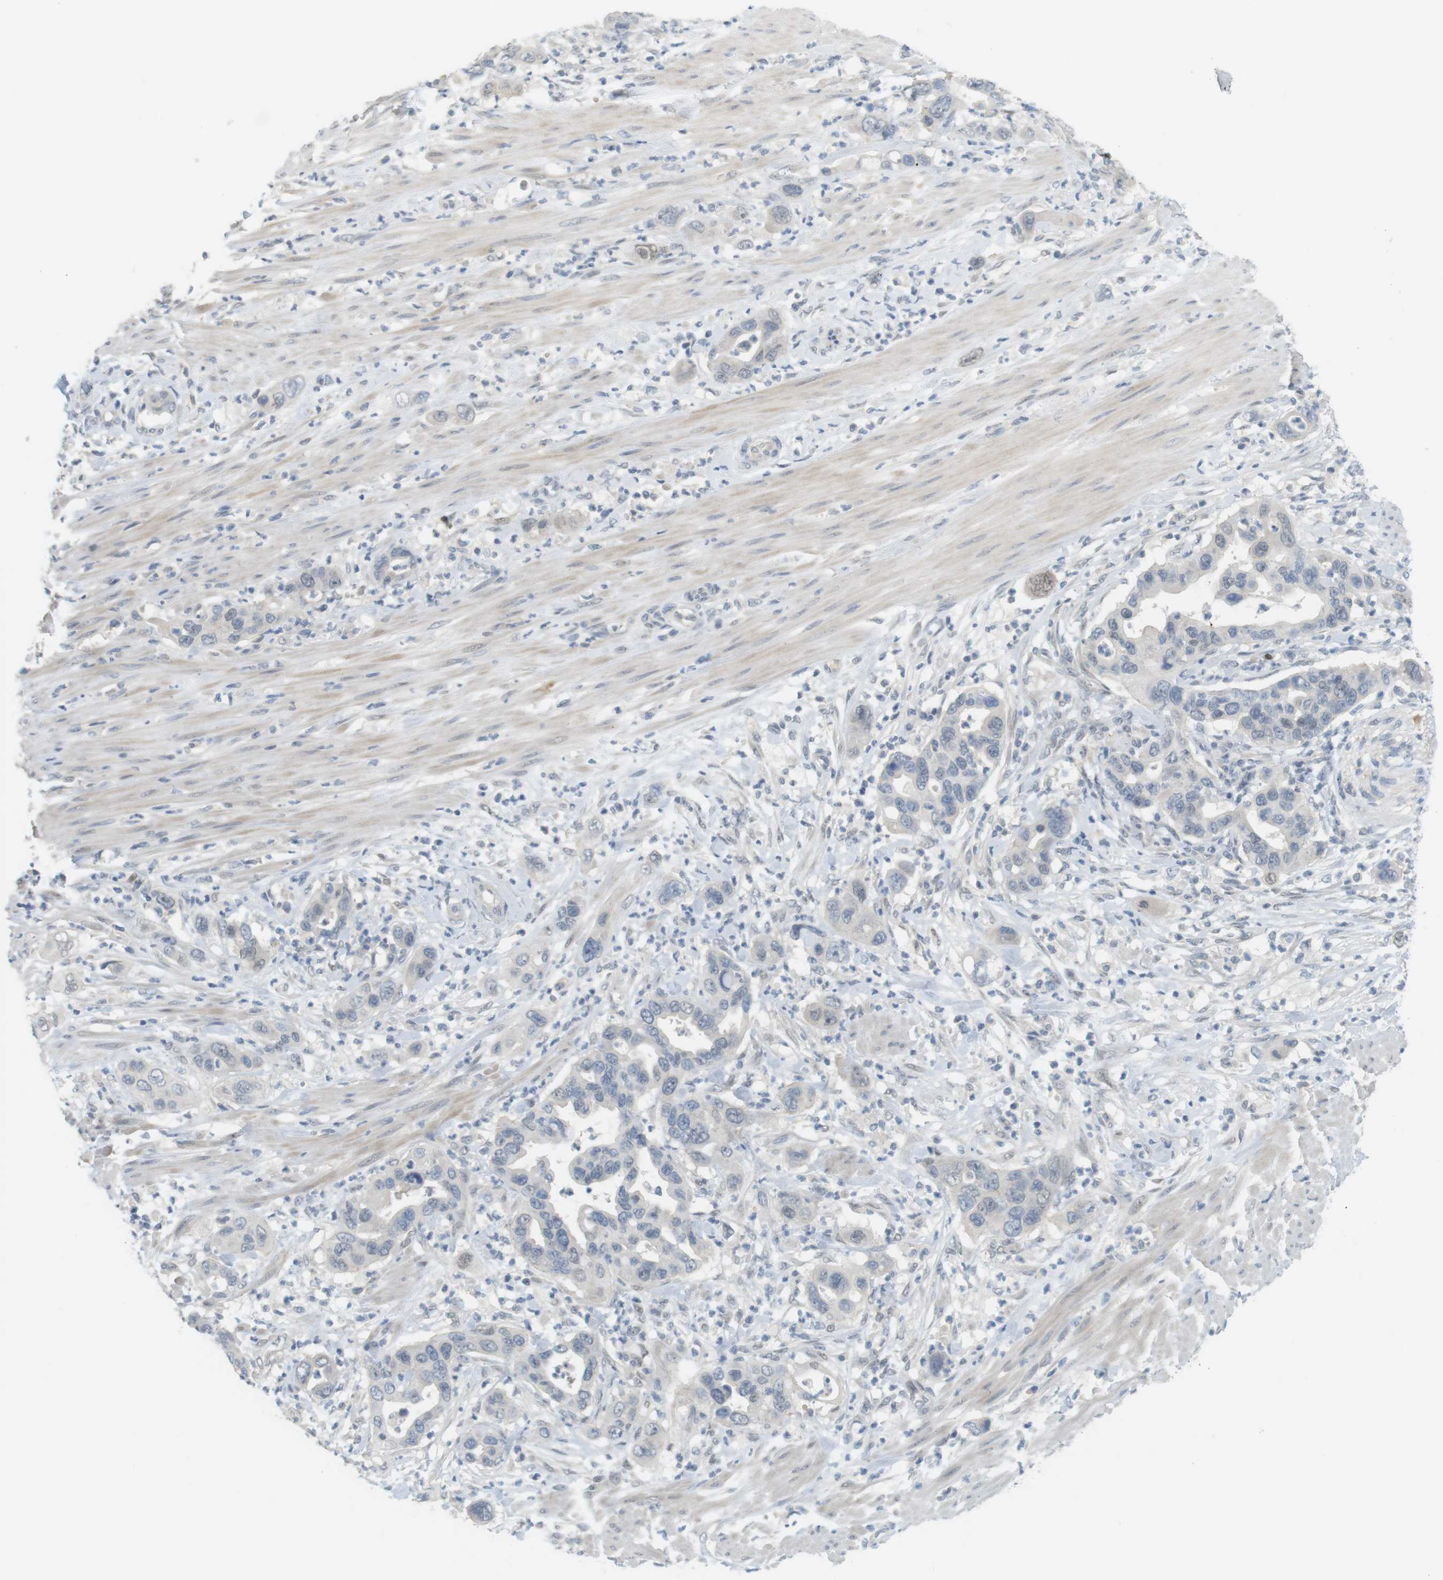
{"staining": {"intensity": "negative", "quantity": "none", "location": "none"}, "tissue": "pancreatic cancer", "cell_type": "Tumor cells", "image_type": "cancer", "snomed": [{"axis": "morphology", "description": "Adenocarcinoma, NOS"}, {"axis": "topography", "description": "Pancreas"}], "caption": "There is no significant expression in tumor cells of pancreatic cancer.", "gene": "CREB3L2", "patient": {"sex": "female", "age": 71}}